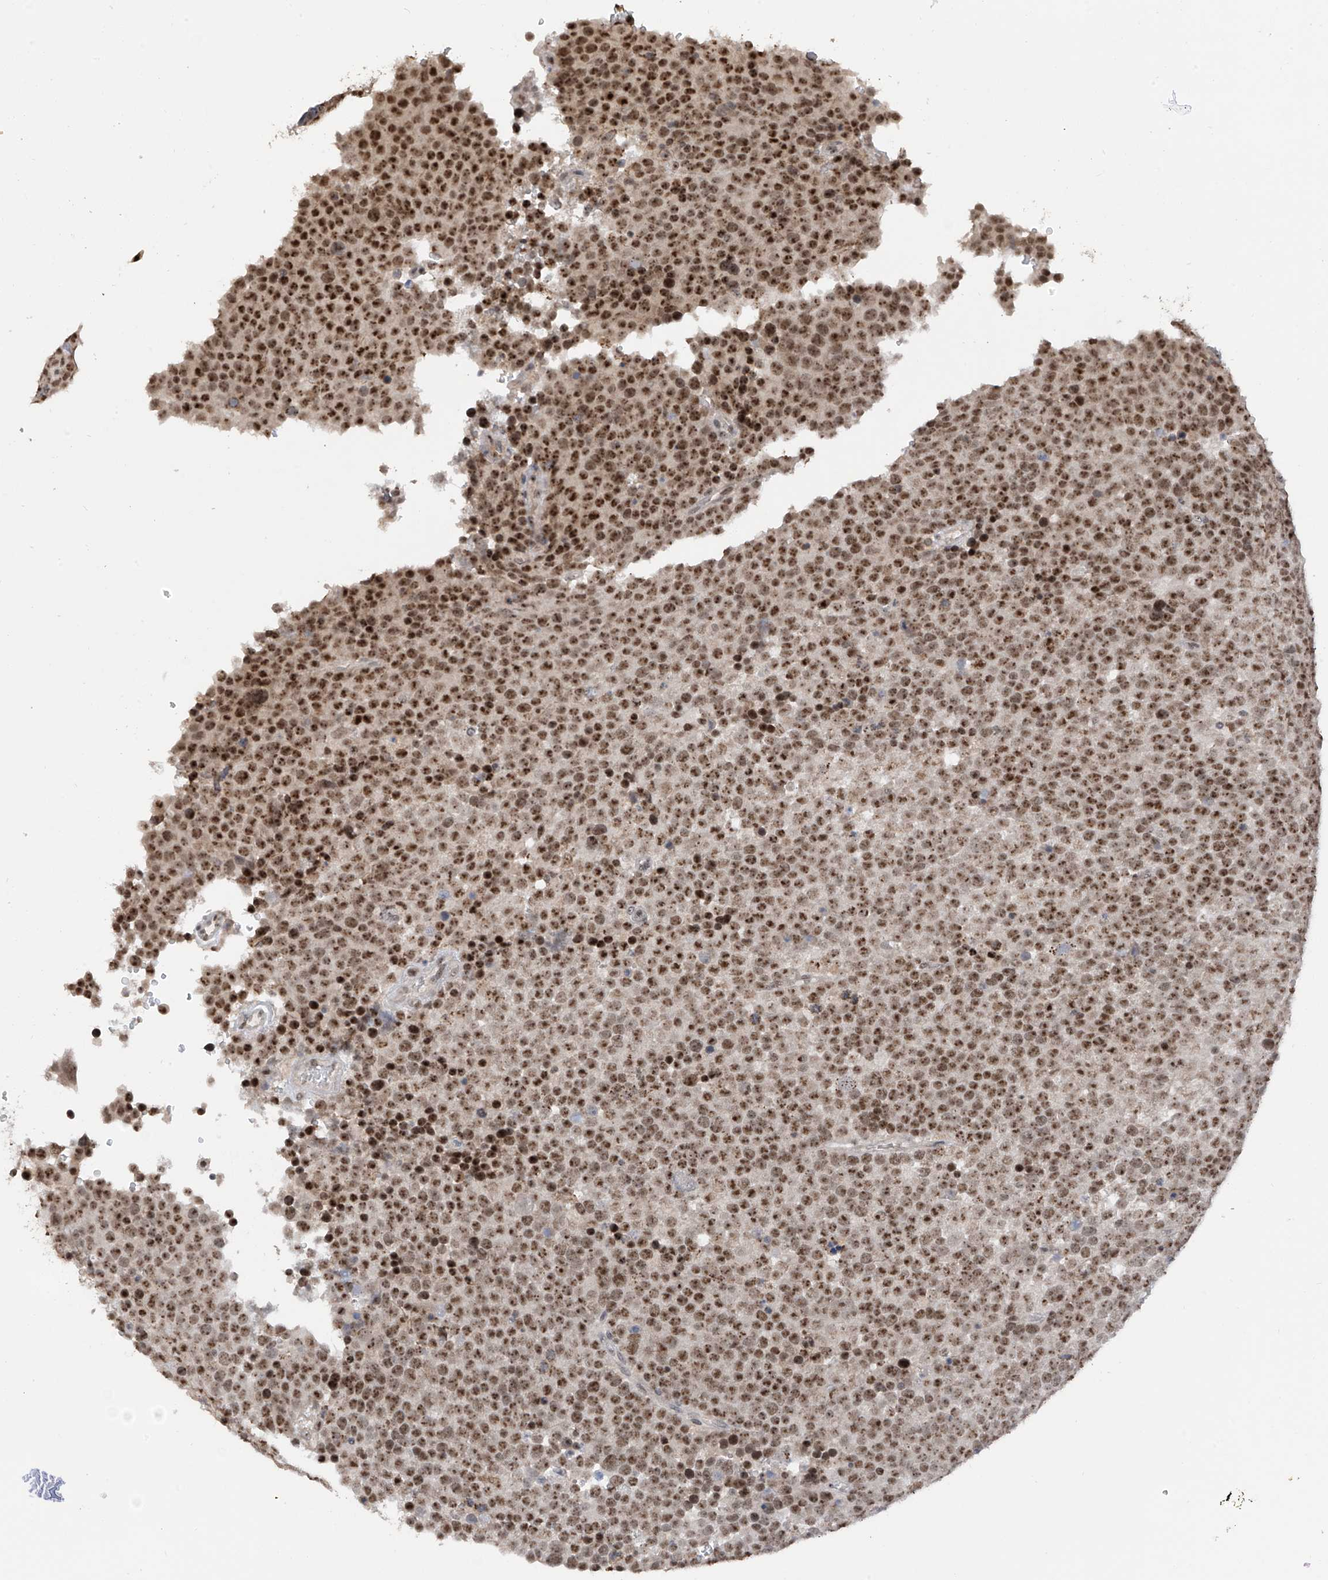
{"staining": {"intensity": "strong", "quantity": ">75%", "location": "nuclear"}, "tissue": "testis cancer", "cell_type": "Tumor cells", "image_type": "cancer", "snomed": [{"axis": "morphology", "description": "Seminoma, NOS"}, {"axis": "topography", "description": "Testis"}], "caption": "Immunohistochemical staining of testis cancer displays high levels of strong nuclear protein staining in approximately >75% of tumor cells.", "gene": "C1orf131", "patient": {"sex": "male", "age": 71}}